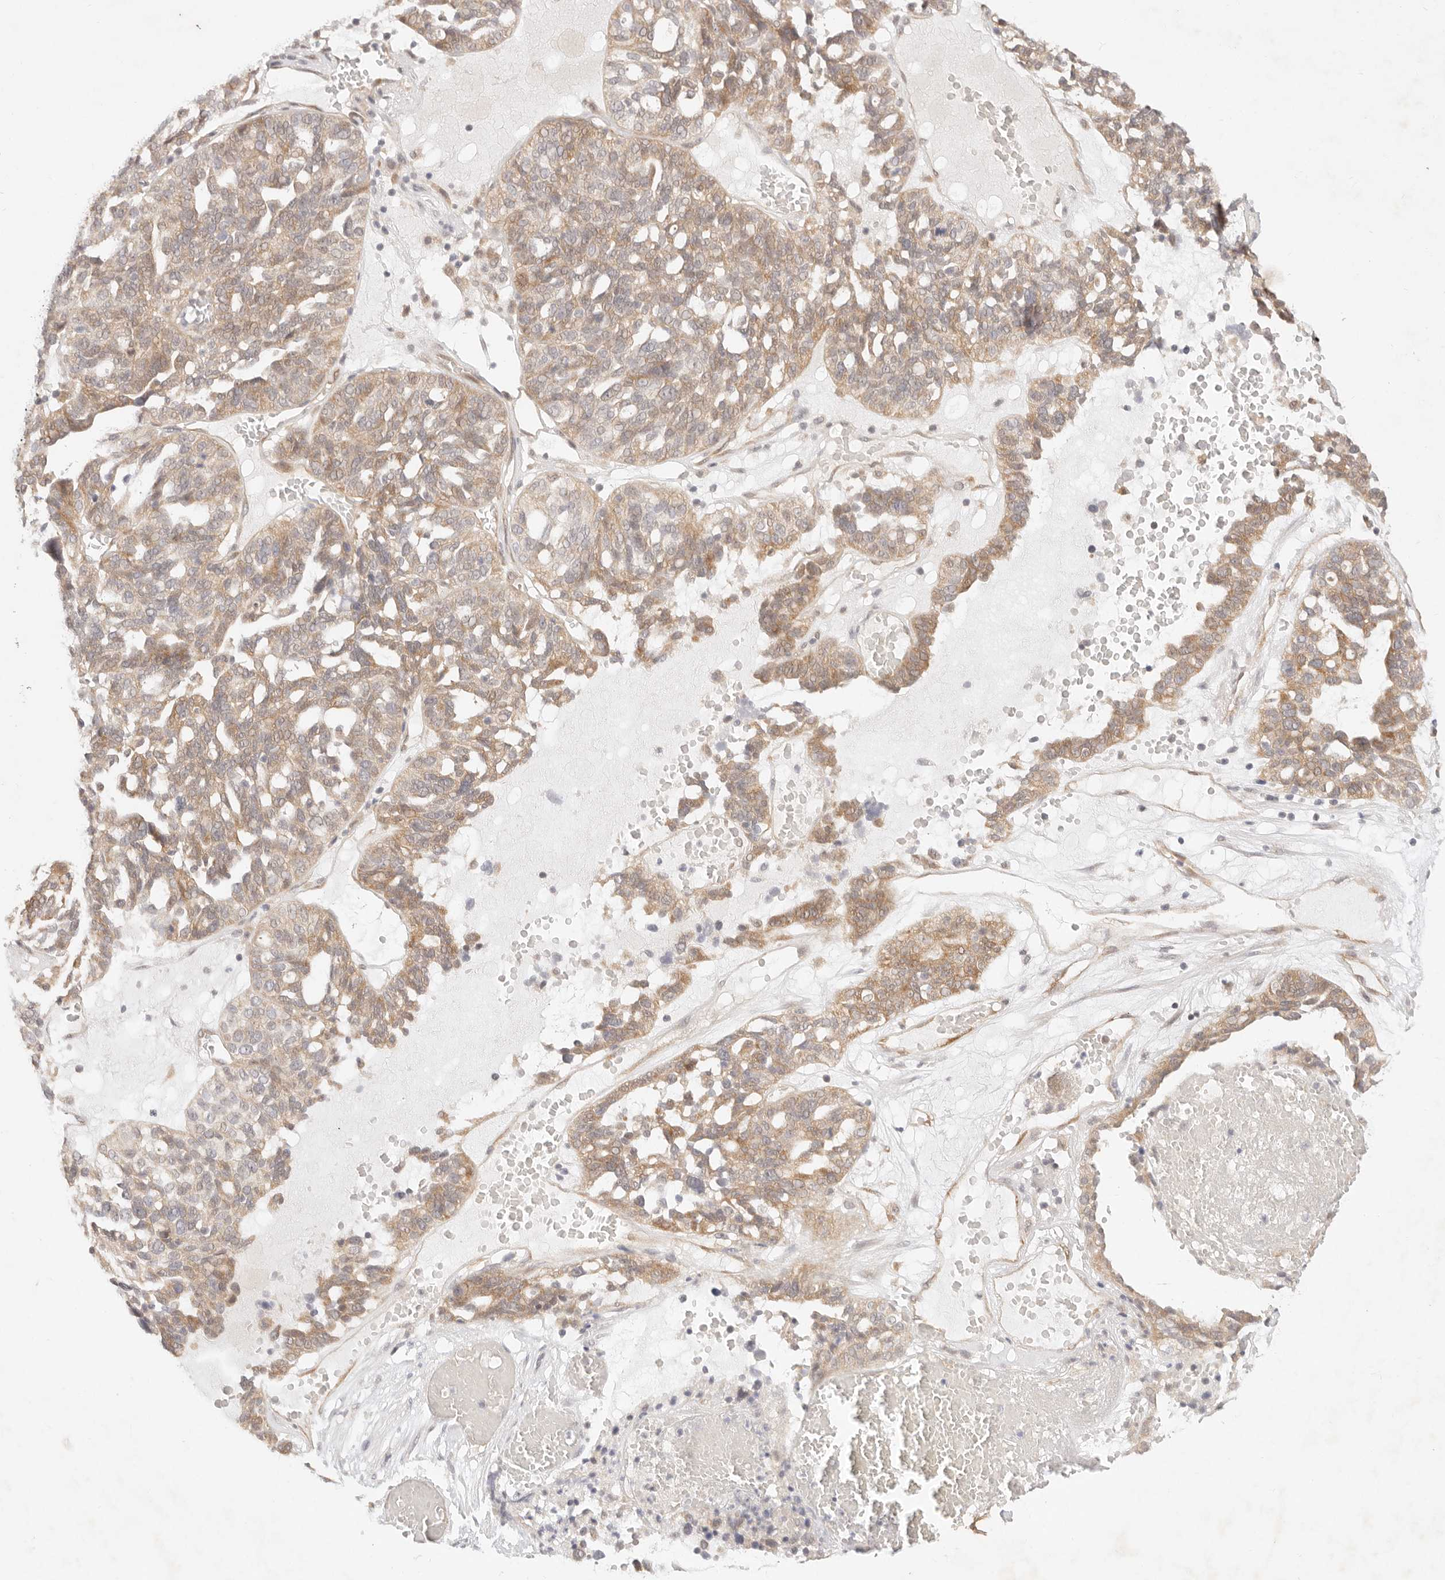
{"staining": {"intensity": "moderate", "quantity": "<25%", "location": "cytoplasmic/membranous"}, "tissue": "ovarian cancer", "cell_type": "Tumor cells", "image_type": "cancer", "snomed": [{"axis": "morphology", "description": "Cystadenocarcinoma, serous, NOS"}, {"axis": "topography", "description": "Ovary"}], "caption": "The histopathology image shows immunohistochemical staining of serous cystadenocarcinoma (ovarian). There is moderate cytoplasmic/membranous staining is present in approximately <25% of tumor cells.", "gene": "GPR156", "patient": {"sex": "female", "age": 59}}